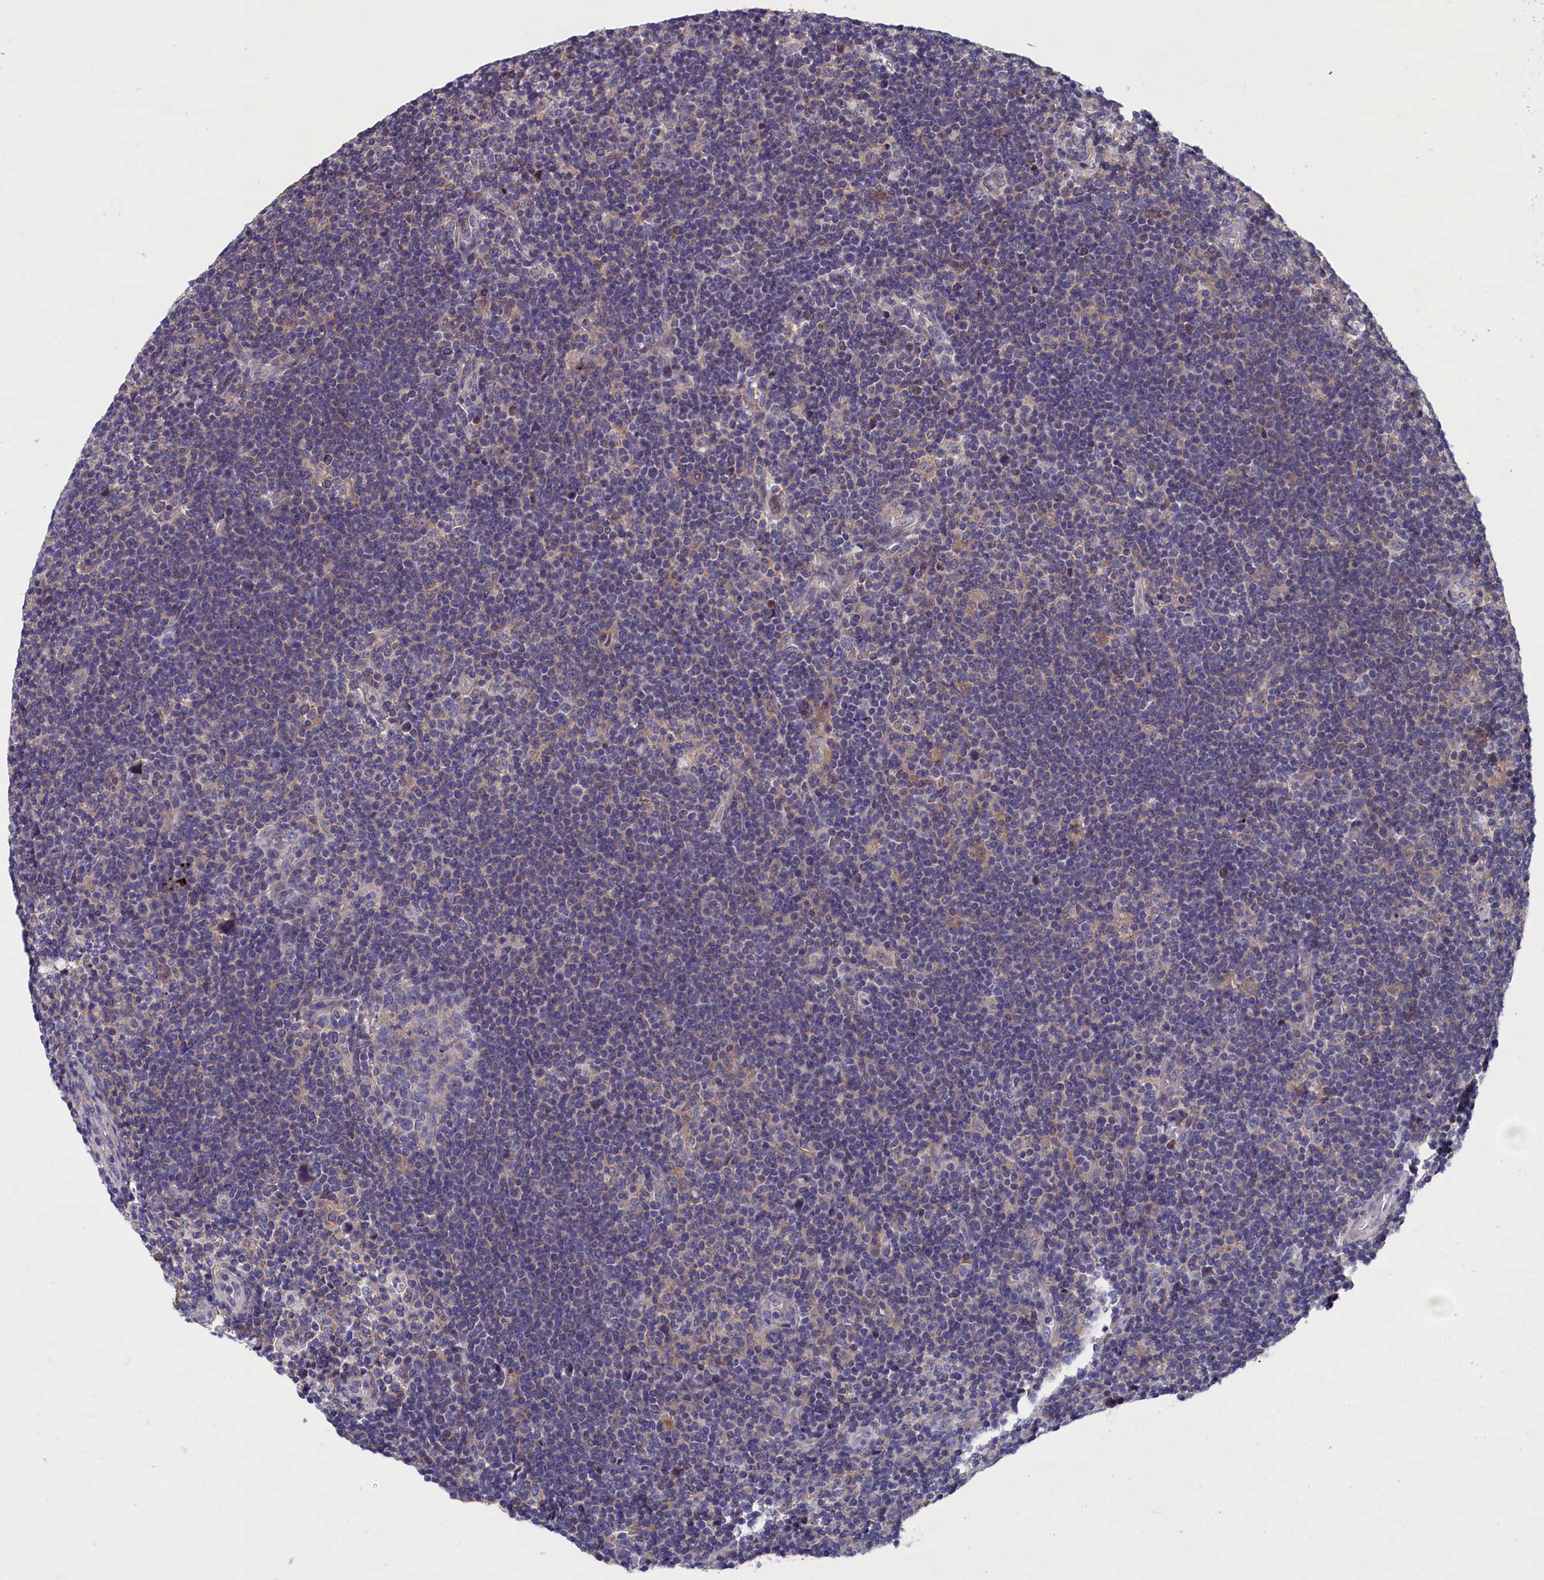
{"staining": {"intensity": "negative", "quantity": "none", "location": "none"}, "tissue": "lymphoma", "cell_type": "Tumor cells", "image_type": "cancer", "snomed": [{"axis": "morphology", "description": "Hodgkin's disease, NOS"}, {"axis": "topography", "description": "Lymph node"}], "caption": "Tumor cells are negative for brown protein staining in Hodgkin's disease.", "gene": "SPATA13", "patient": {"sex": "female", "age": 57}}